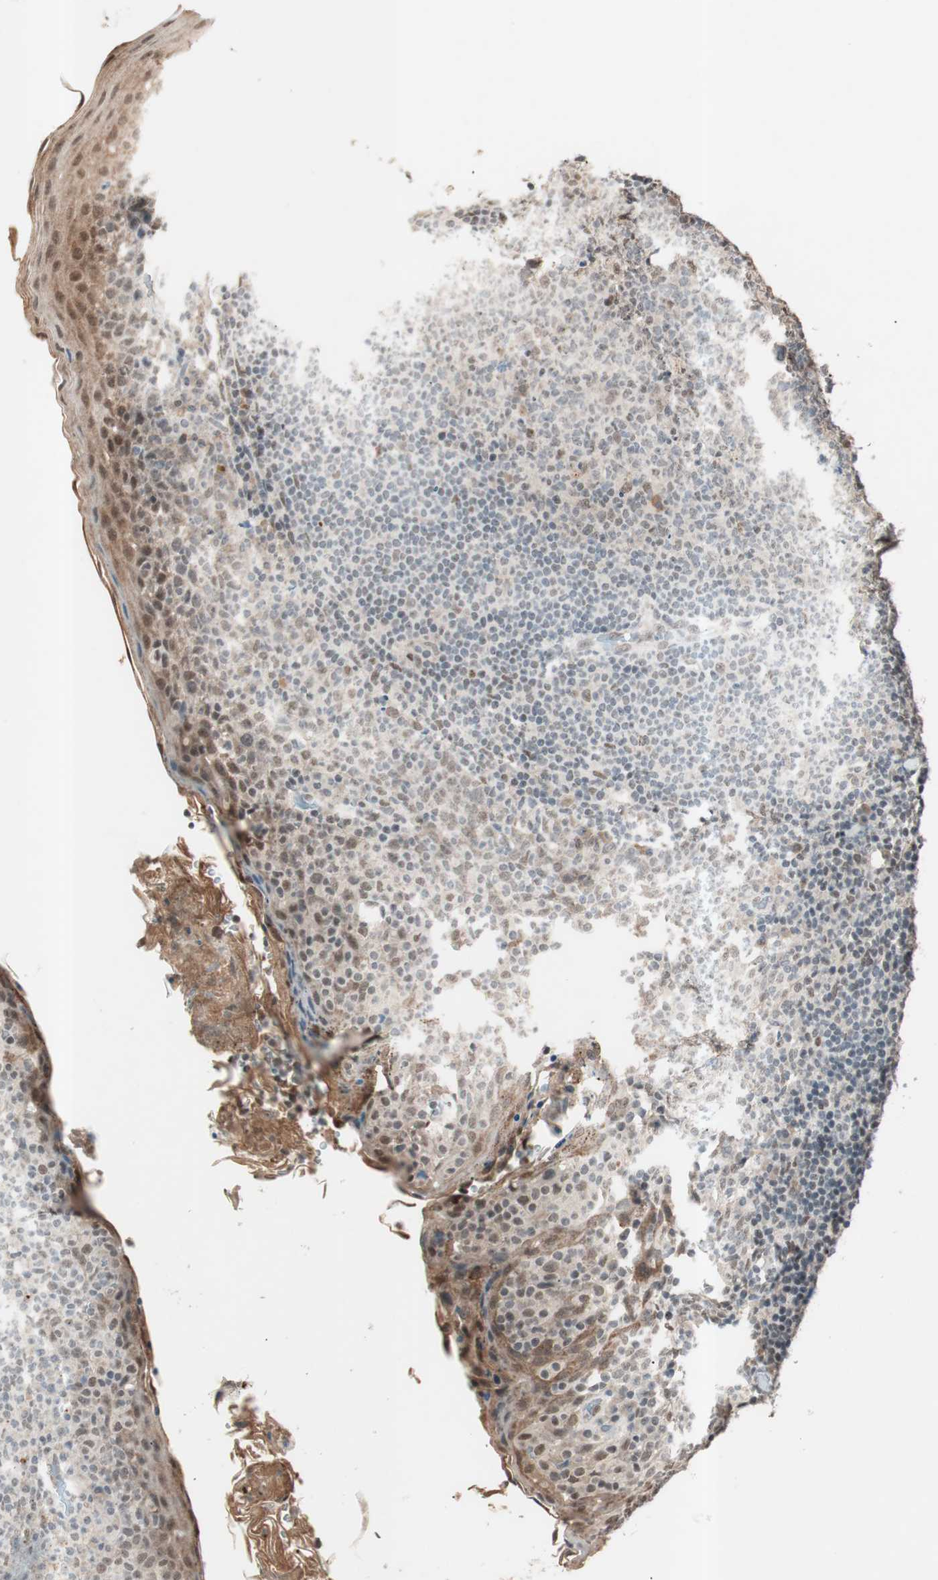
{"staining": {"intensity": "weak", "quantity": "25%-75%", "location": "nuclear"}, "tissue": "tonsil", "cell_type": "Germinal center cells", "image_type": "normal", "snomed": [{"axis": "morphology", "description": "Normal tissue, NOS"}, {"axis": "topography", "description": "Tonsil"}], "caption": "Immunohistochemical staining of unremarkable human tonsil displays low levels of weak nuclear positivity in approximately 25%-75% of germinal center cells.", "gene": "NFRKB", "patient": {"sex": "male", "age": 17}}